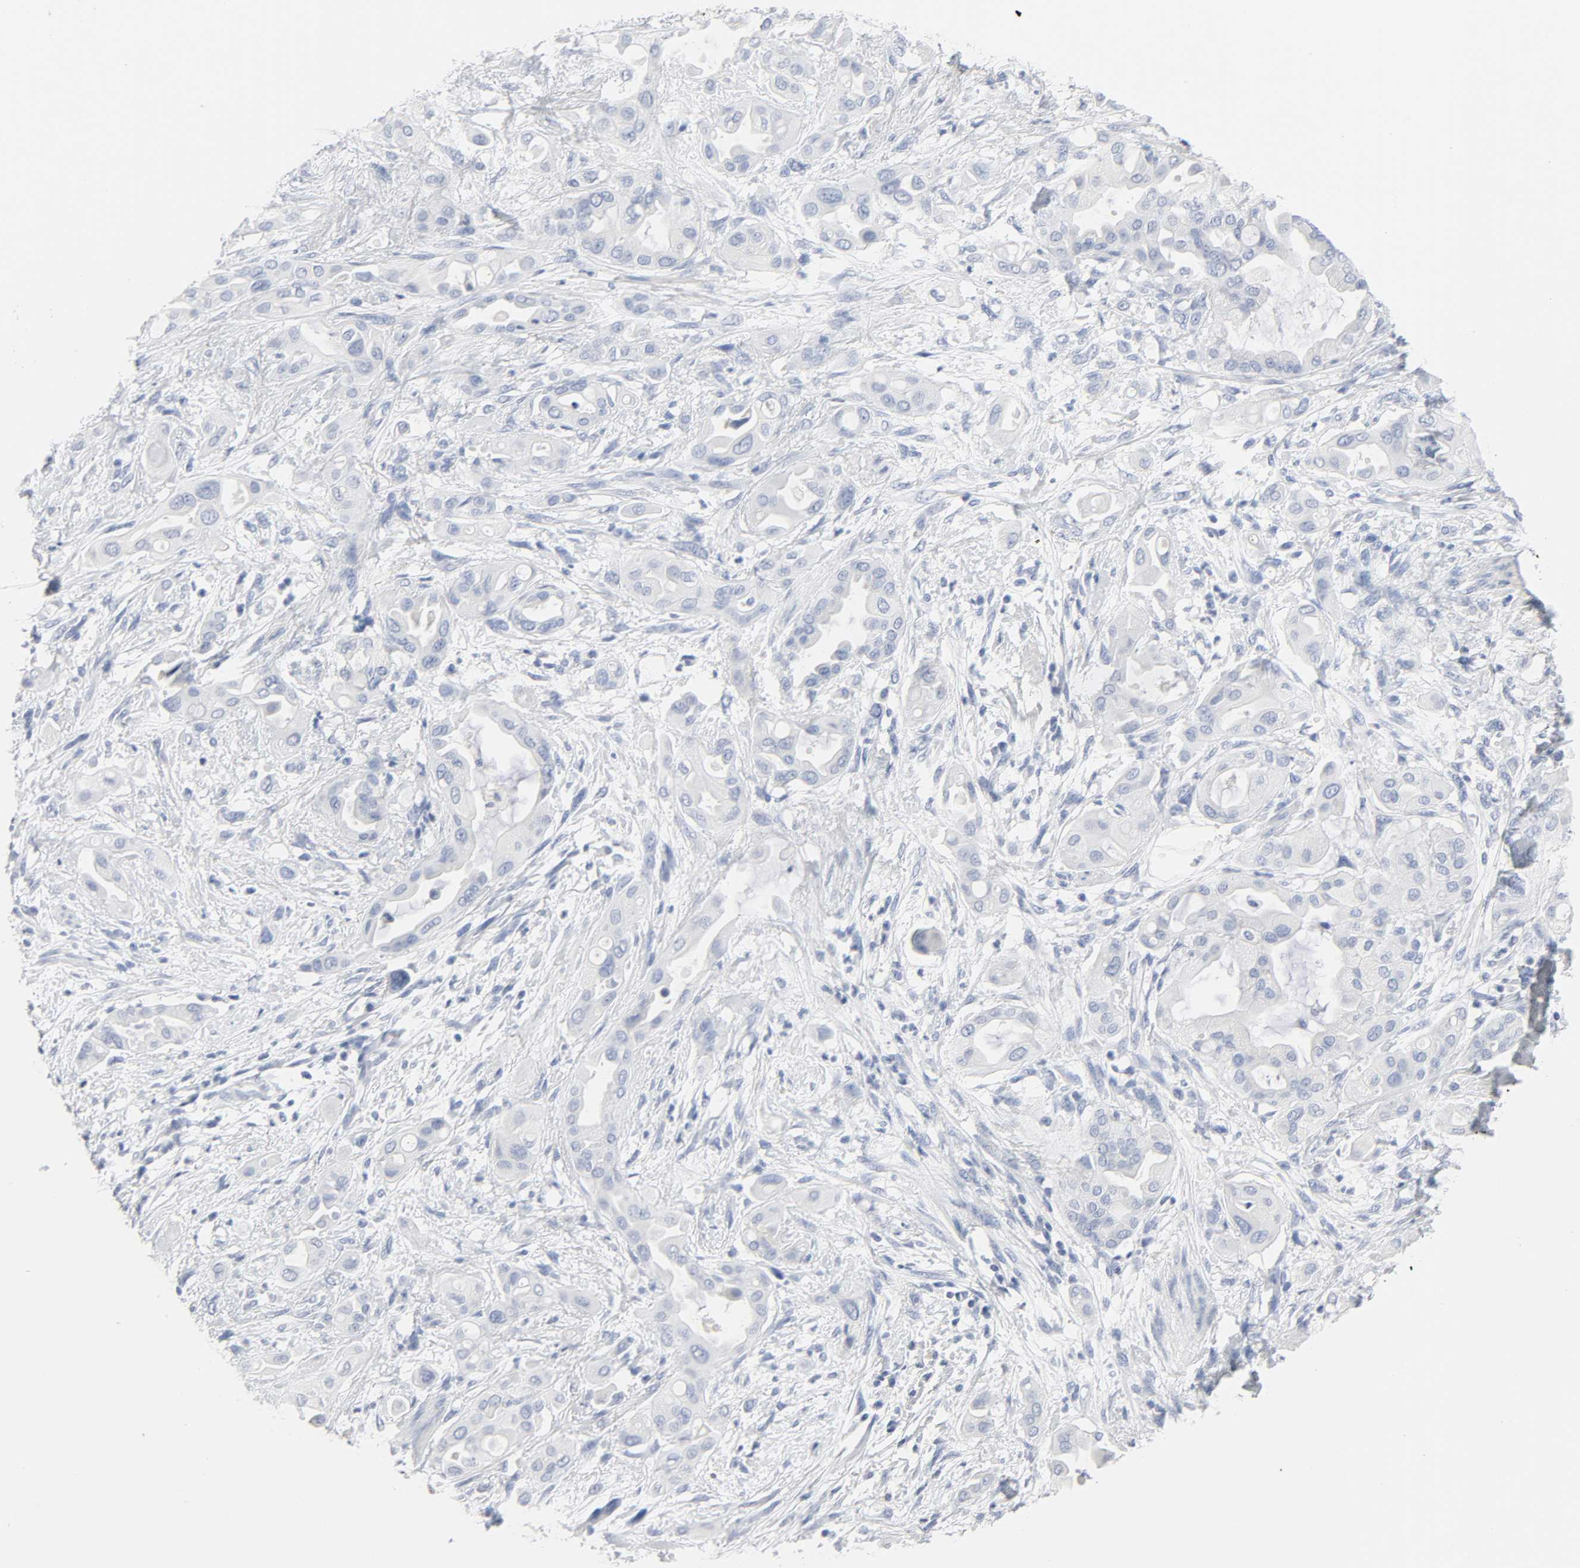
{"staining": {"intensity": "negative", "quantity": "none", "location": "none"}, "tissue": "pancreatic cancer", "cell_type": "Tumor cells", "image_type": "cancer", "snomed": [{"axis": "morphology", "description": "Adenocarcinoma, NOS"}, {"axis": "morphology", "description": "Adenocarcinoma, metastatic, NOS"}, {"axis": "topography", "description": "Lymph node"}, {"axis": "topography", "description": "Pancreas"}, {"axis": "topography", "description": "Duodenum"}], "caption": "High magnification brightfield microscopy of pancreatic cancer stained with DAB (3,3'-diaminobenzidine) (brown) and counterstained with hematoxylin (blue): tumor cells show no significant expression. (Stains: DAB (3,3'-diaminobenzidine) immunohistochemistry with hematoxylin counter stain, Microscopy: brightfield microscopy at high magnification).", "gene": "ACP3", "patient": {"sex": "female", "age": 64}}